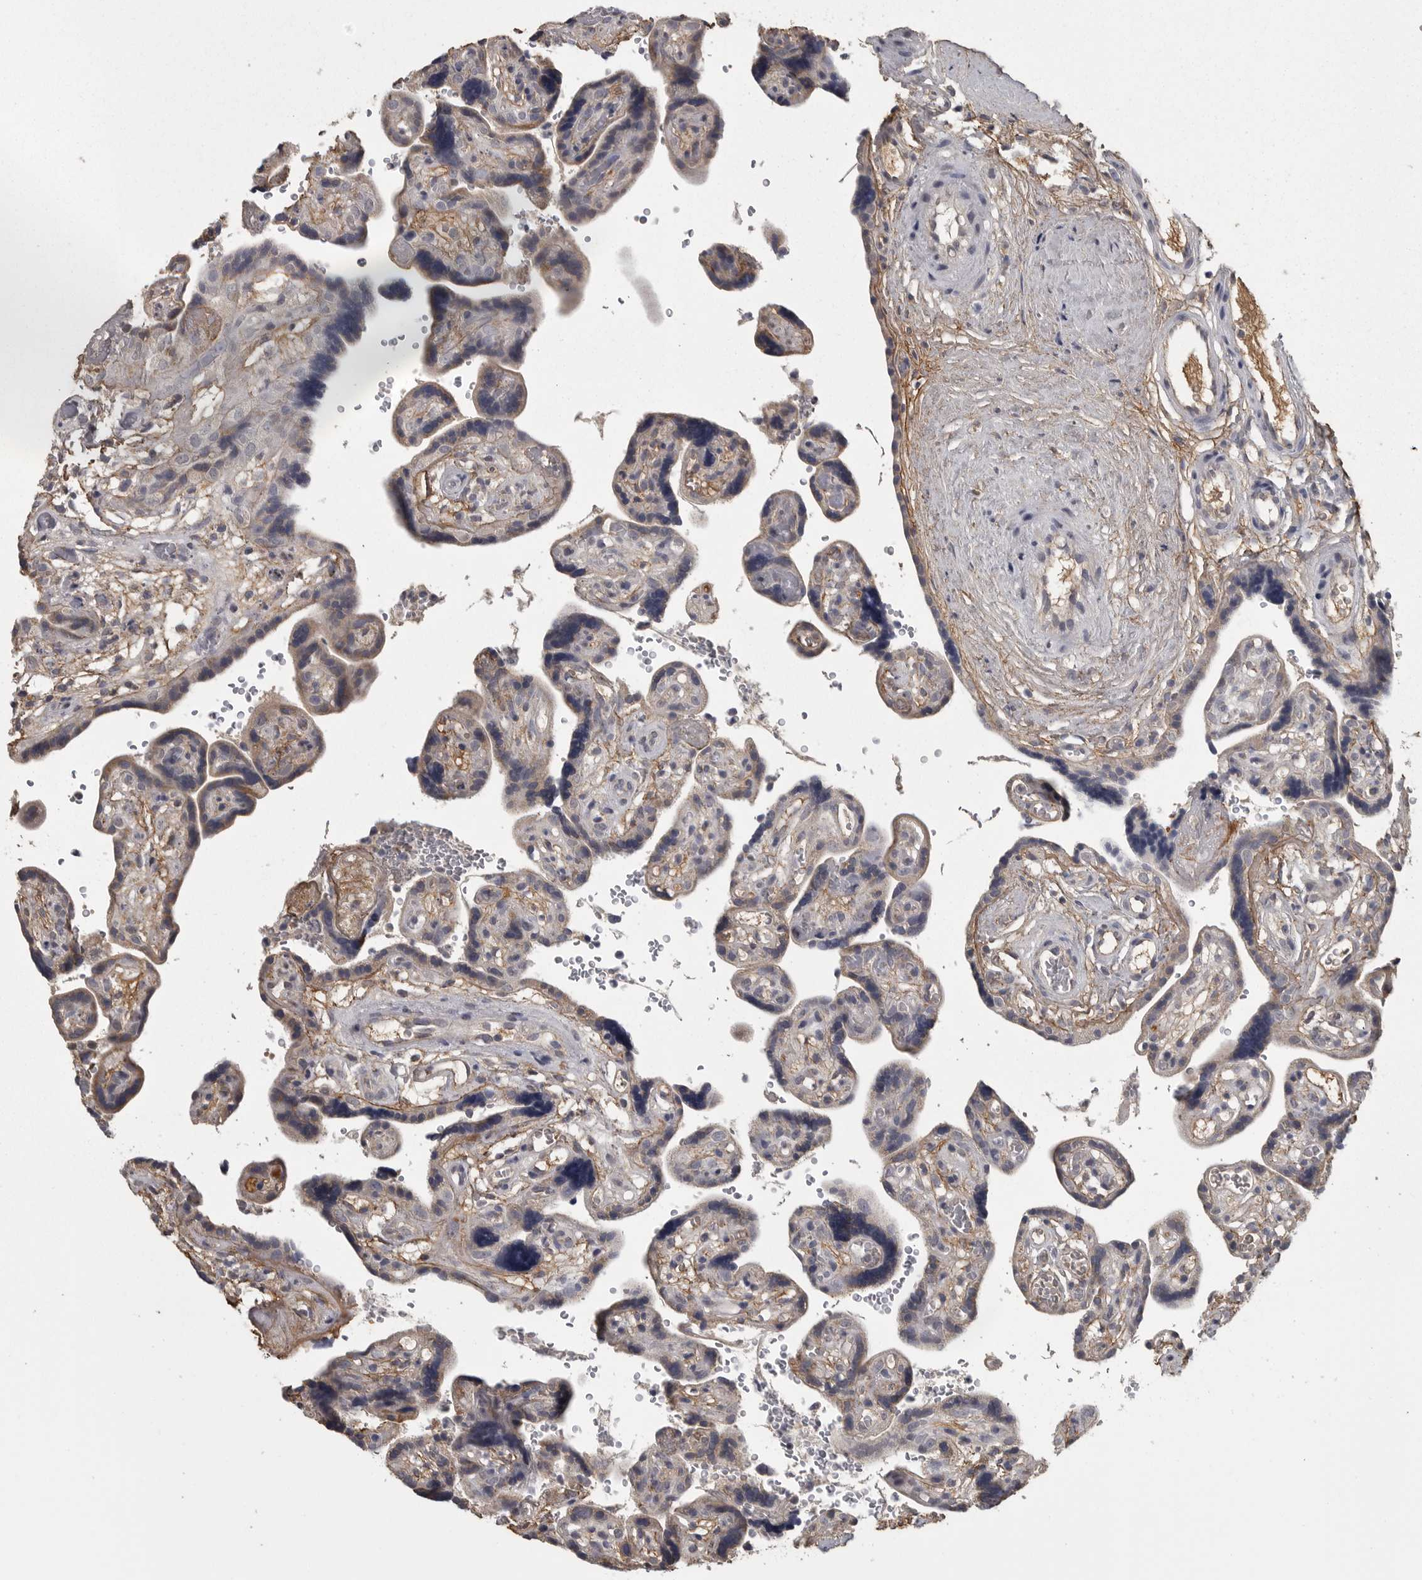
{"staining": {"intensity": "negative", "quantity": "none", "location": "none"}, "tissue": "placenta", "cell_type": "Decidual cells", "image_type": "normal", "snomed": [{"axis": "morphology", "description": "Normal tissue, NOS"}, {"axis": "topography", "description": "Placenta"}], "caption": "This micrograph is of benign placenta stained with immunohistochemistry (IHC) to label a protein in brown with the nuclei are counter-stained blue. There is no positivity in decidual cells.", "gene": "FRK", "patient": {"sex": "female", "age": 30}}